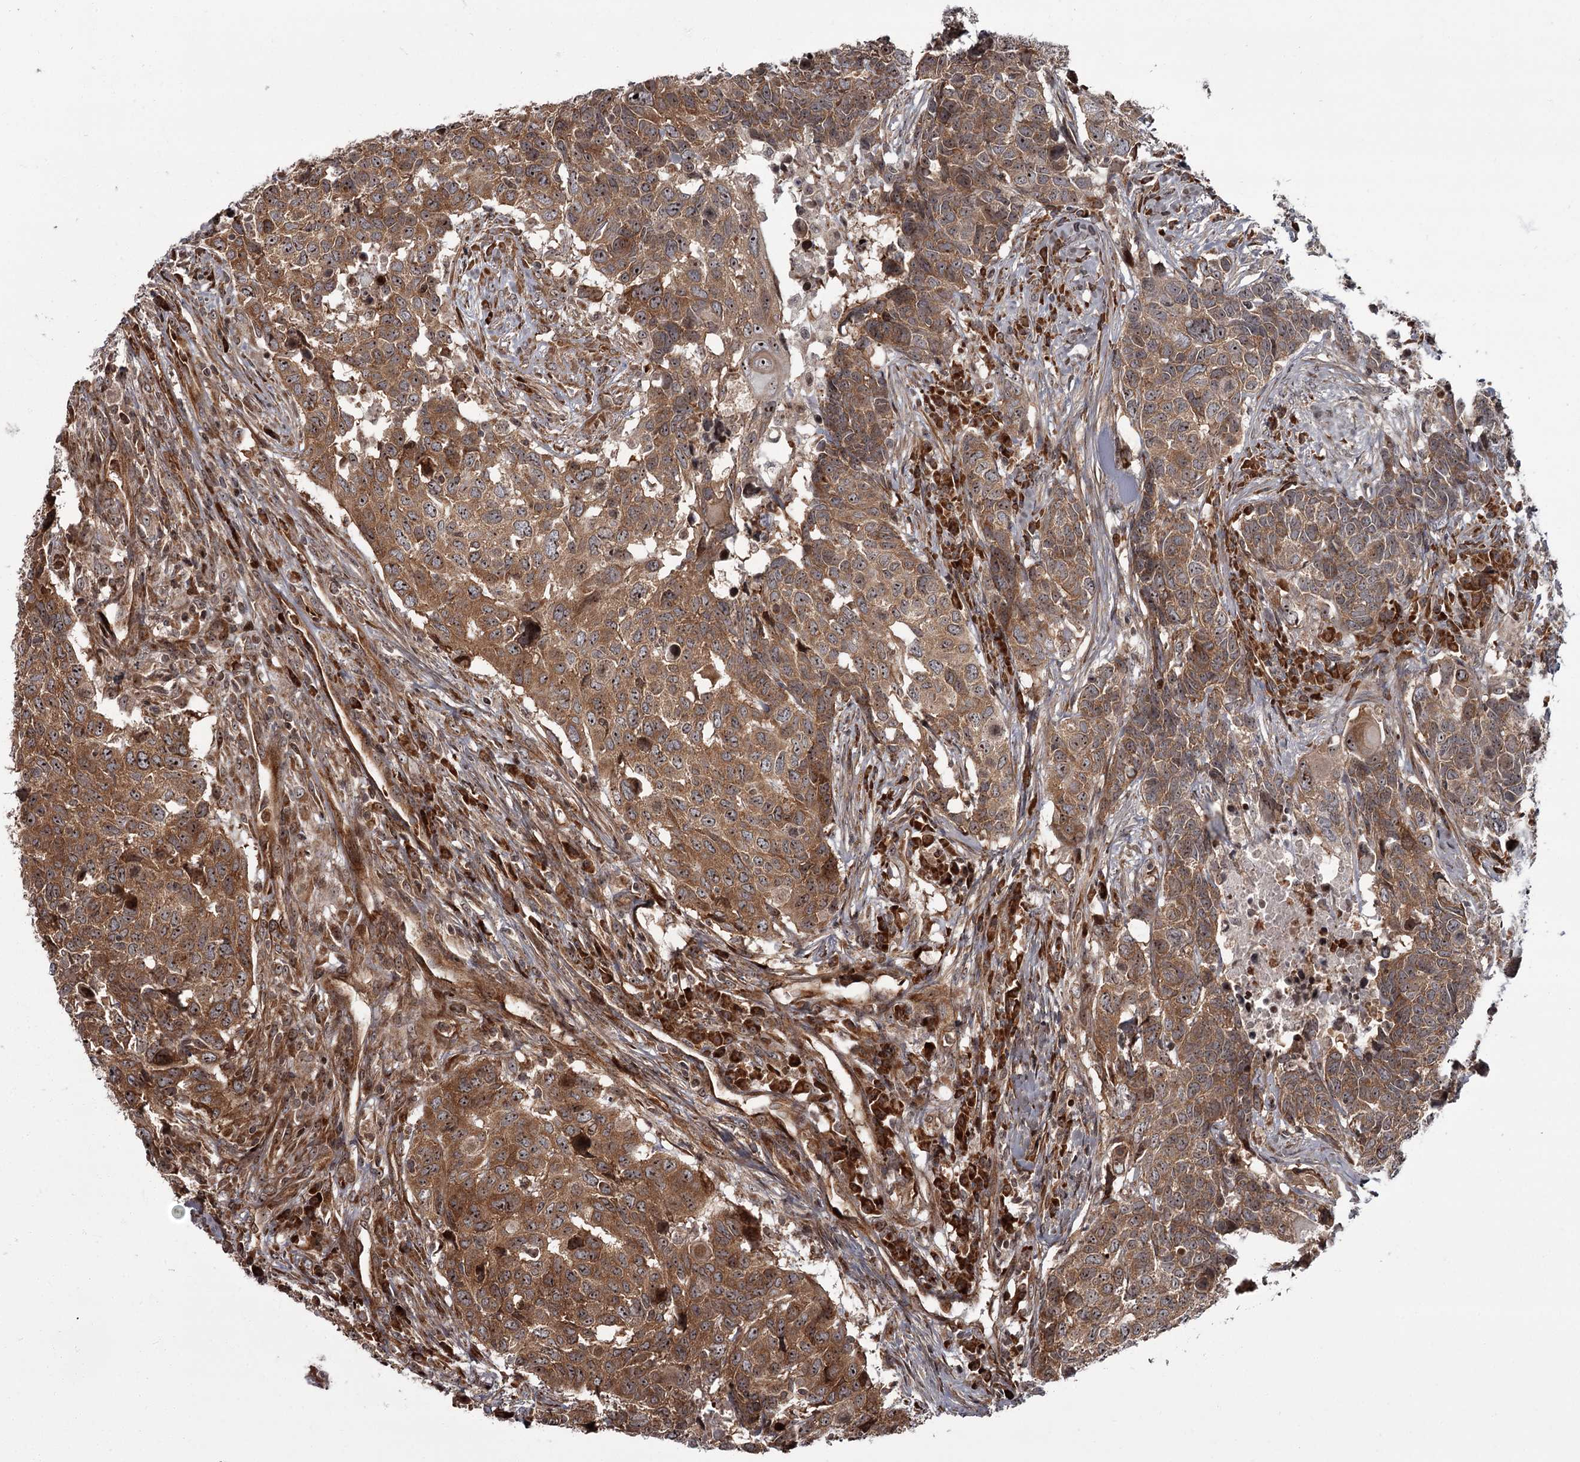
{"staining": {"intensity": "moderate", "quantity": ">75%", "location": "cytoplasmic/membranous,nuclear"}, "tissue": "head and neck cancer", "cell_type": "Tumor cells", "image_type": "cancer", "snomed": [{"axis": "morphology", "description": "Squamous cell carcinoma, NOS"}, {"axis": "topography", "description": "Head-Neck"}], "caption": "Head and neck cancer stained with immunohistochemistry demonstrates moderate cytoplasmic/membranous and nuclear staining in about >75% of tumor cells.", "gene": "THAP9", "patient": {"sex": "male", "age": 66}}